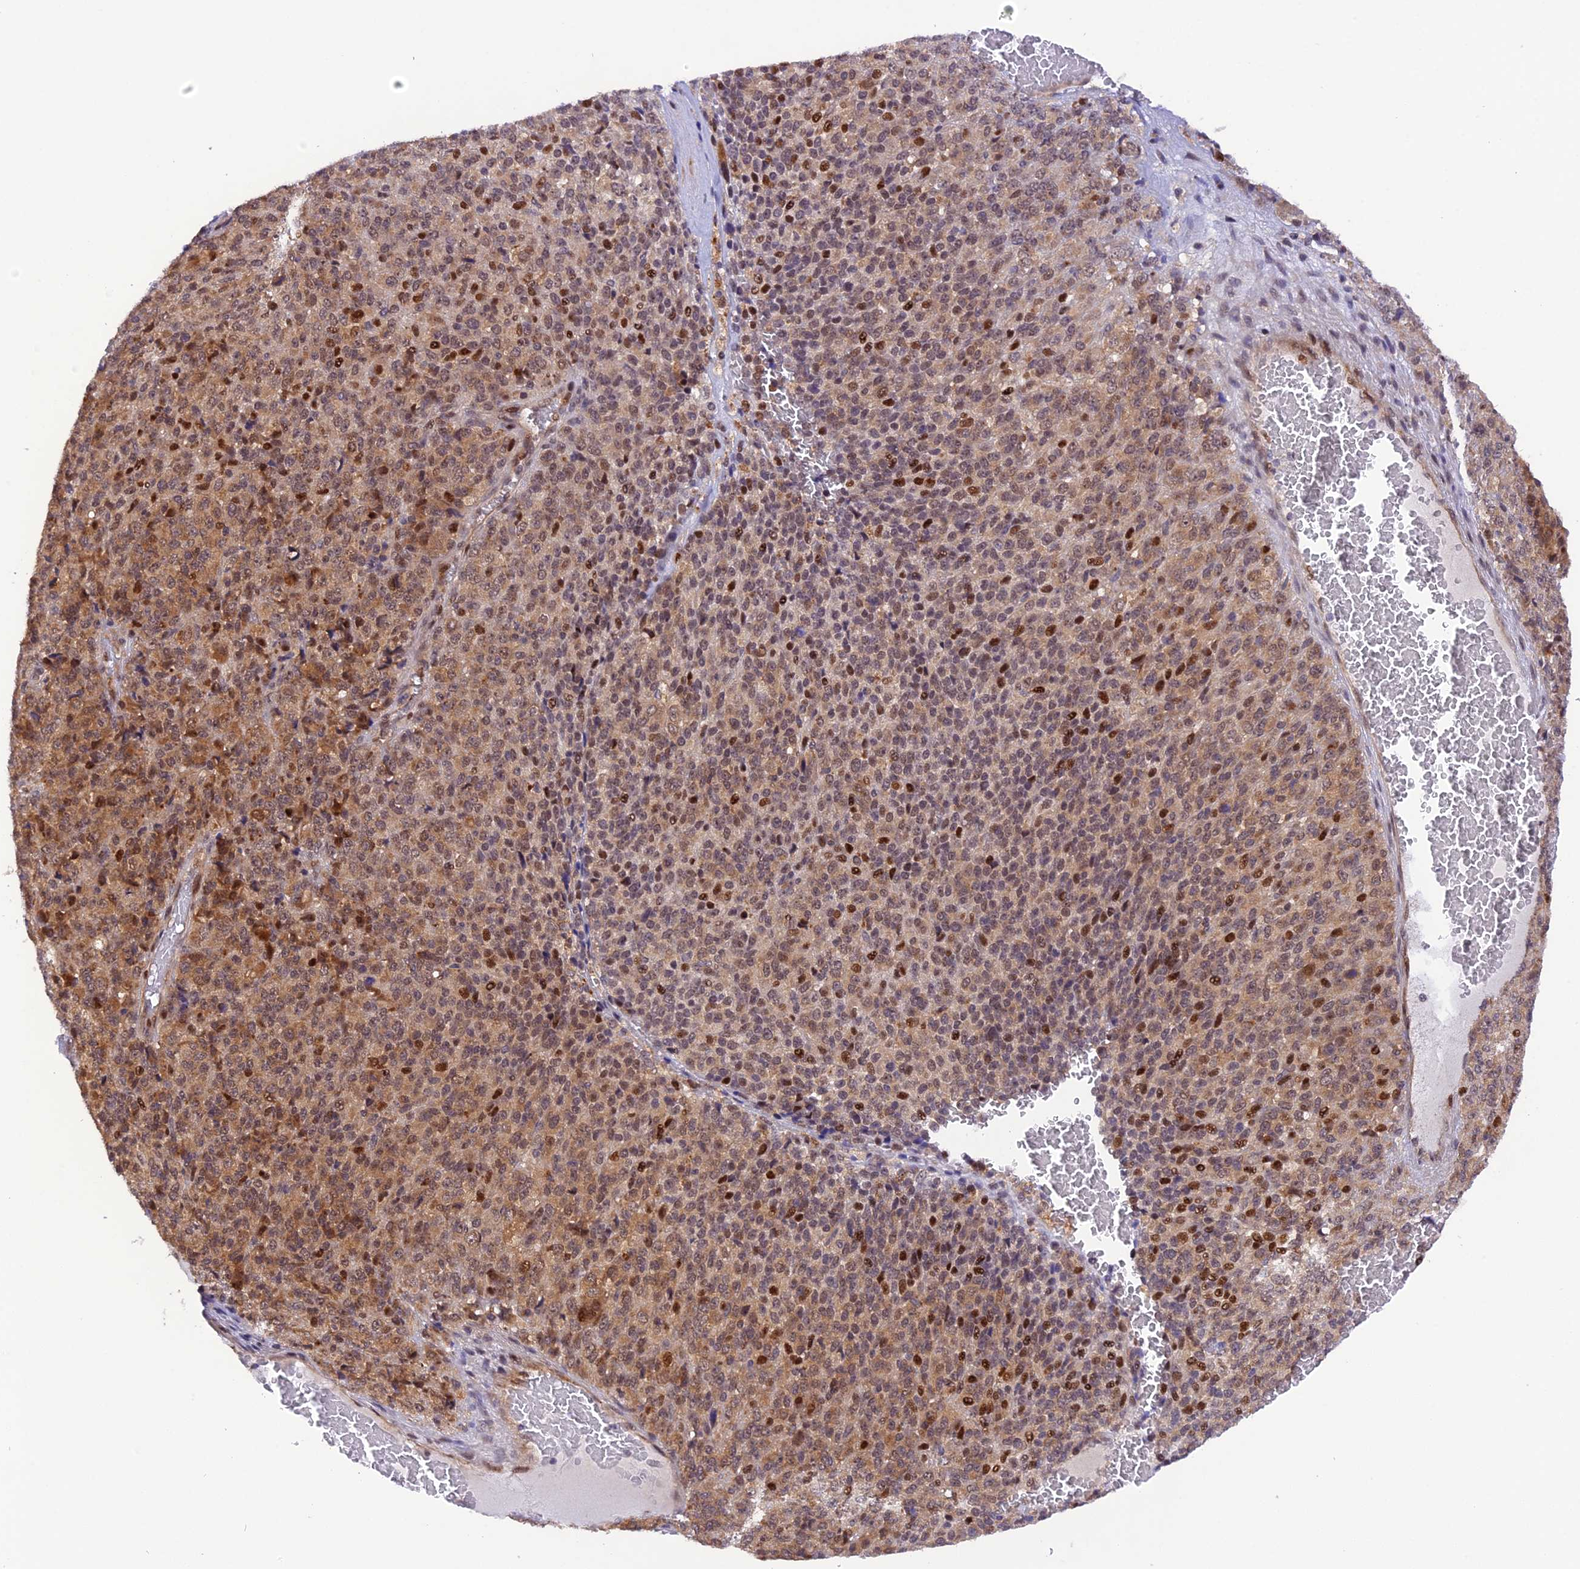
{"staining": {"intensity": "moderate", "quantity": ">75%", "location": "cytoplasmic/membranous,nuclear"}, "tissue": "melanoma", "cell_type": "Tumor cells", "image_type": "cancer", "snomed": [{"axis": "morphology", "description": "Malignant melanoma, Metastatic site"}, {"axis": "topography", "description": "Brain"}], "caption": "This is an image of immunohistochemistry staining of melanoma, which shows moderate expression in the cytoplasmic/membranous and nuclear of tumor cells.", "gene": "SAMD4A", "patient": {"sex": "female", "age": 56}}